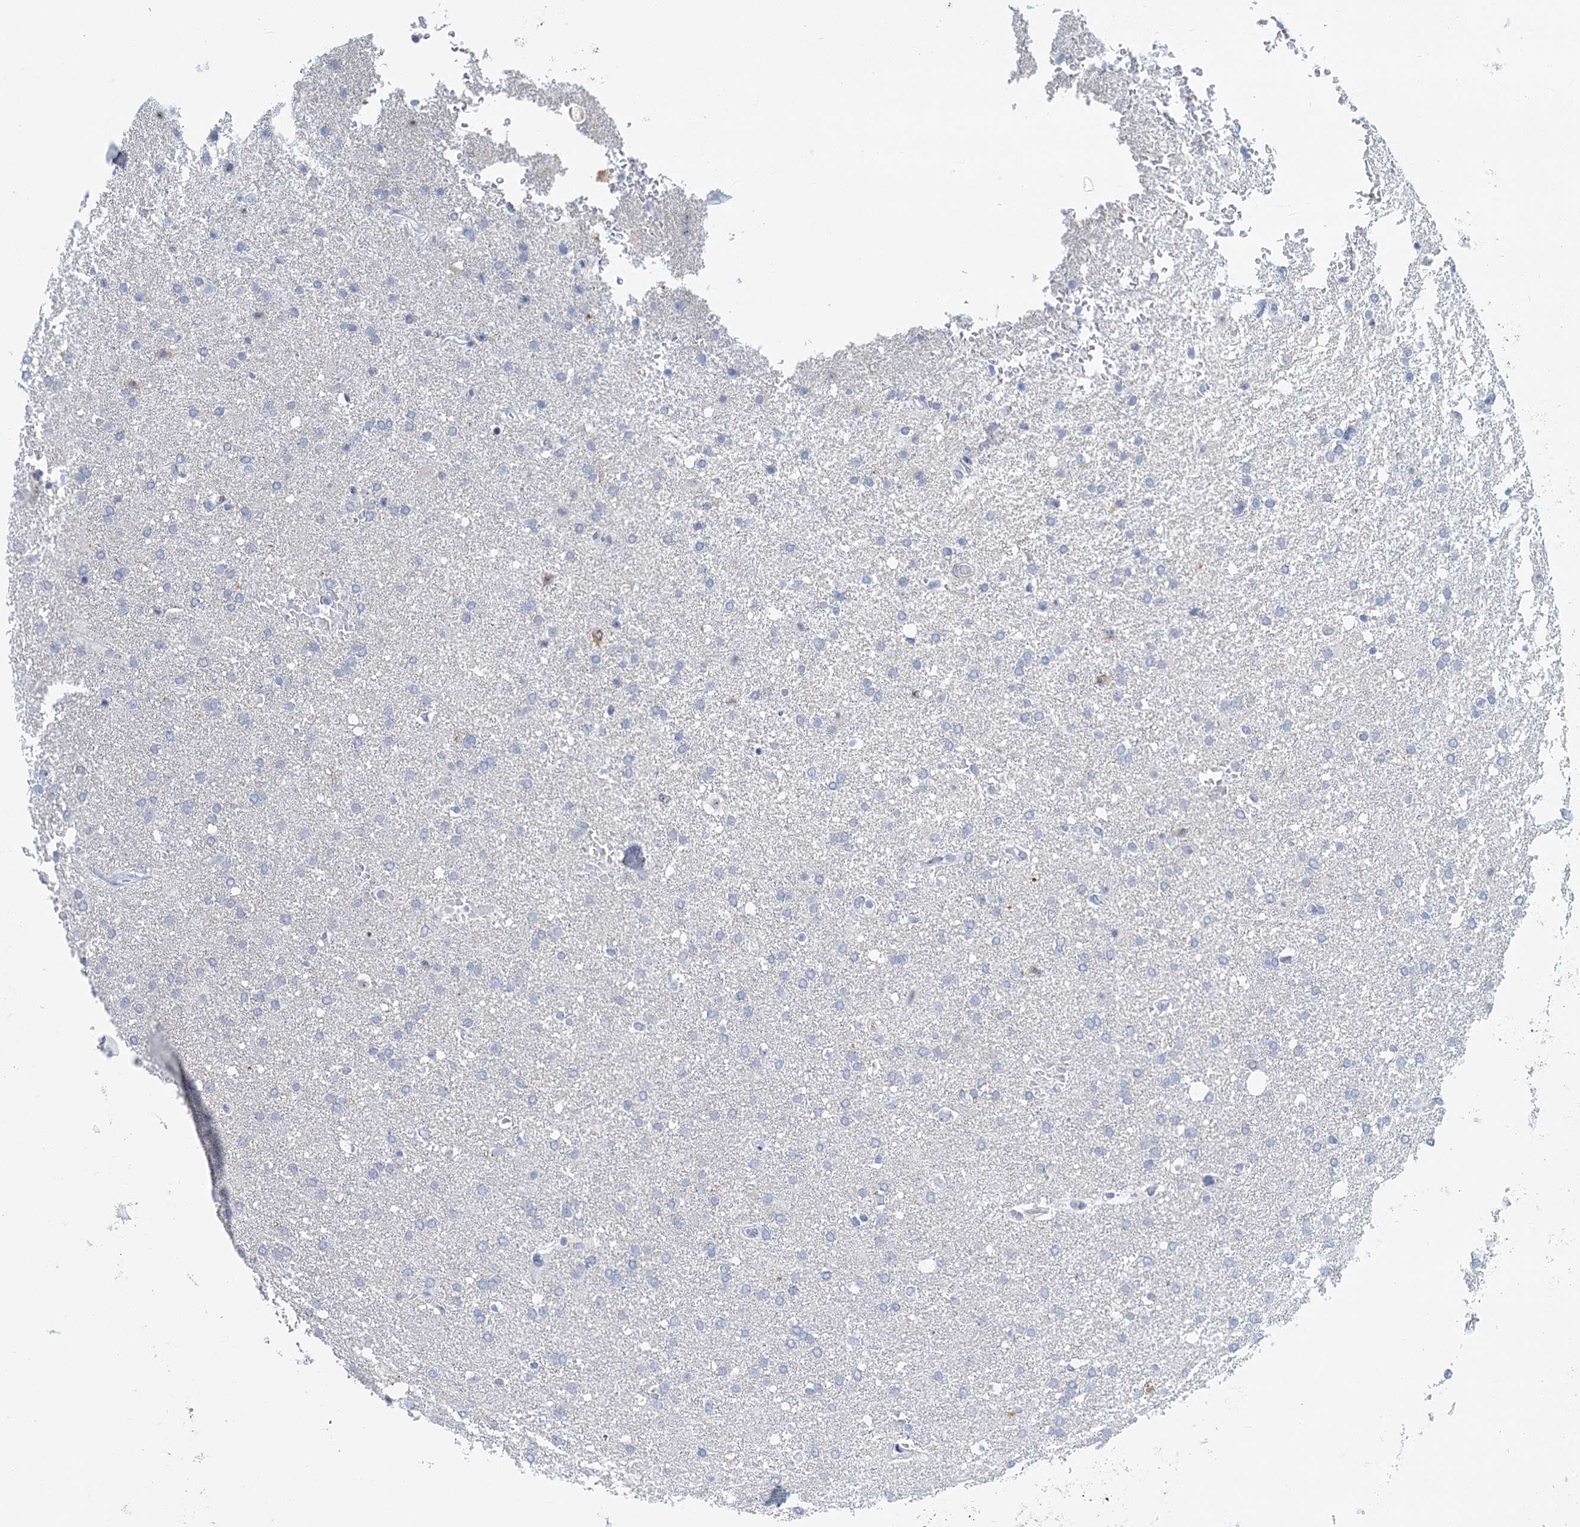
{"staining": {"intensity": "negative", "quantity": "none", "location": "none"}, "tissue": "glioma", "cell_type": "Tumor cells", "image_type": "cancer", "snomed": [{"axis": "morphology", "description": "Glioma, malignant, High grade"}, {"axis": "topography", "description": "Brain"}], "caption": "Immunohistochemical staining of human malignant glioma (high-grade) exhibits no significant staining in tumor cells.", "gene": "ZNF527", "patient": {"sex": "male", "age": 72}}